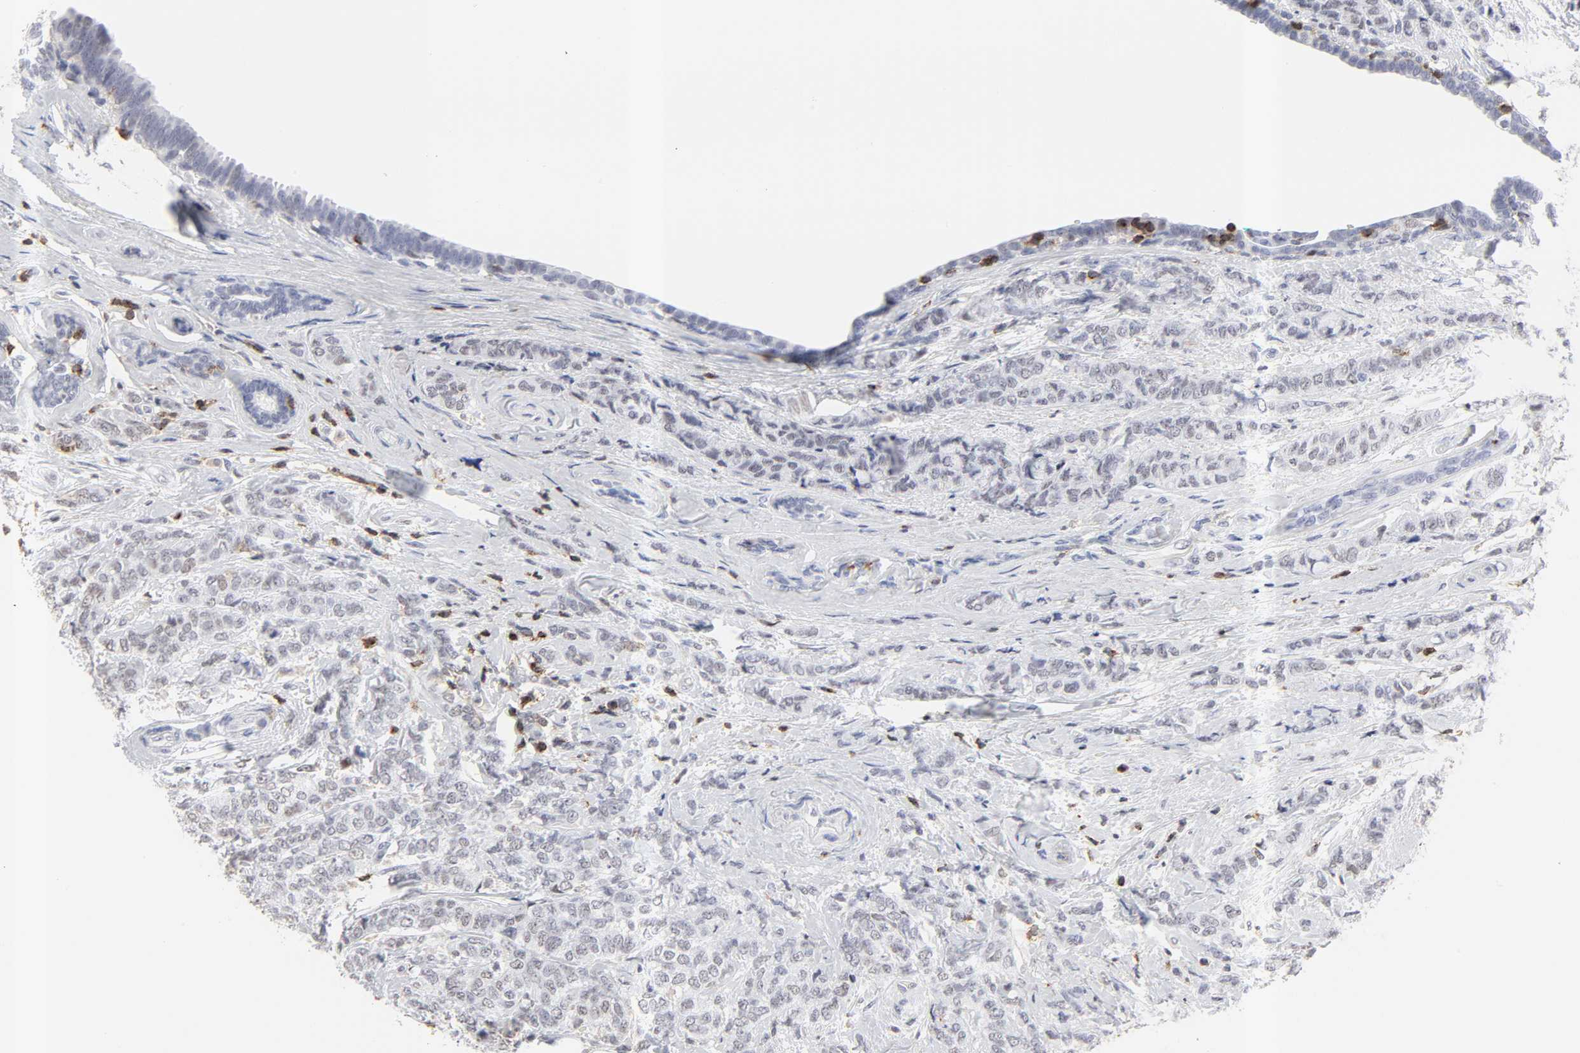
{"staining": {"intensity": "weak", "quantity": "<25%", "location": "nuclear"}, "tissue": "breast cancer", "cell_type": "Tumor cells", "image_type": "cancer", "snomed": [{"axis": "morphology", "description": "Lobular carcinoma"}, {"axis": "topography", "description": "Breast"}], "caption": "This micrograph is of breast cancer stained with immunohistochemistry (IHC) to label a protein in brown with the nuclei are counter-stained blue. There is no staining in tumor cells. Nuclei are stained in blue.", "gene": "CD2", "patient": {"sex": "female", "age": 60}}